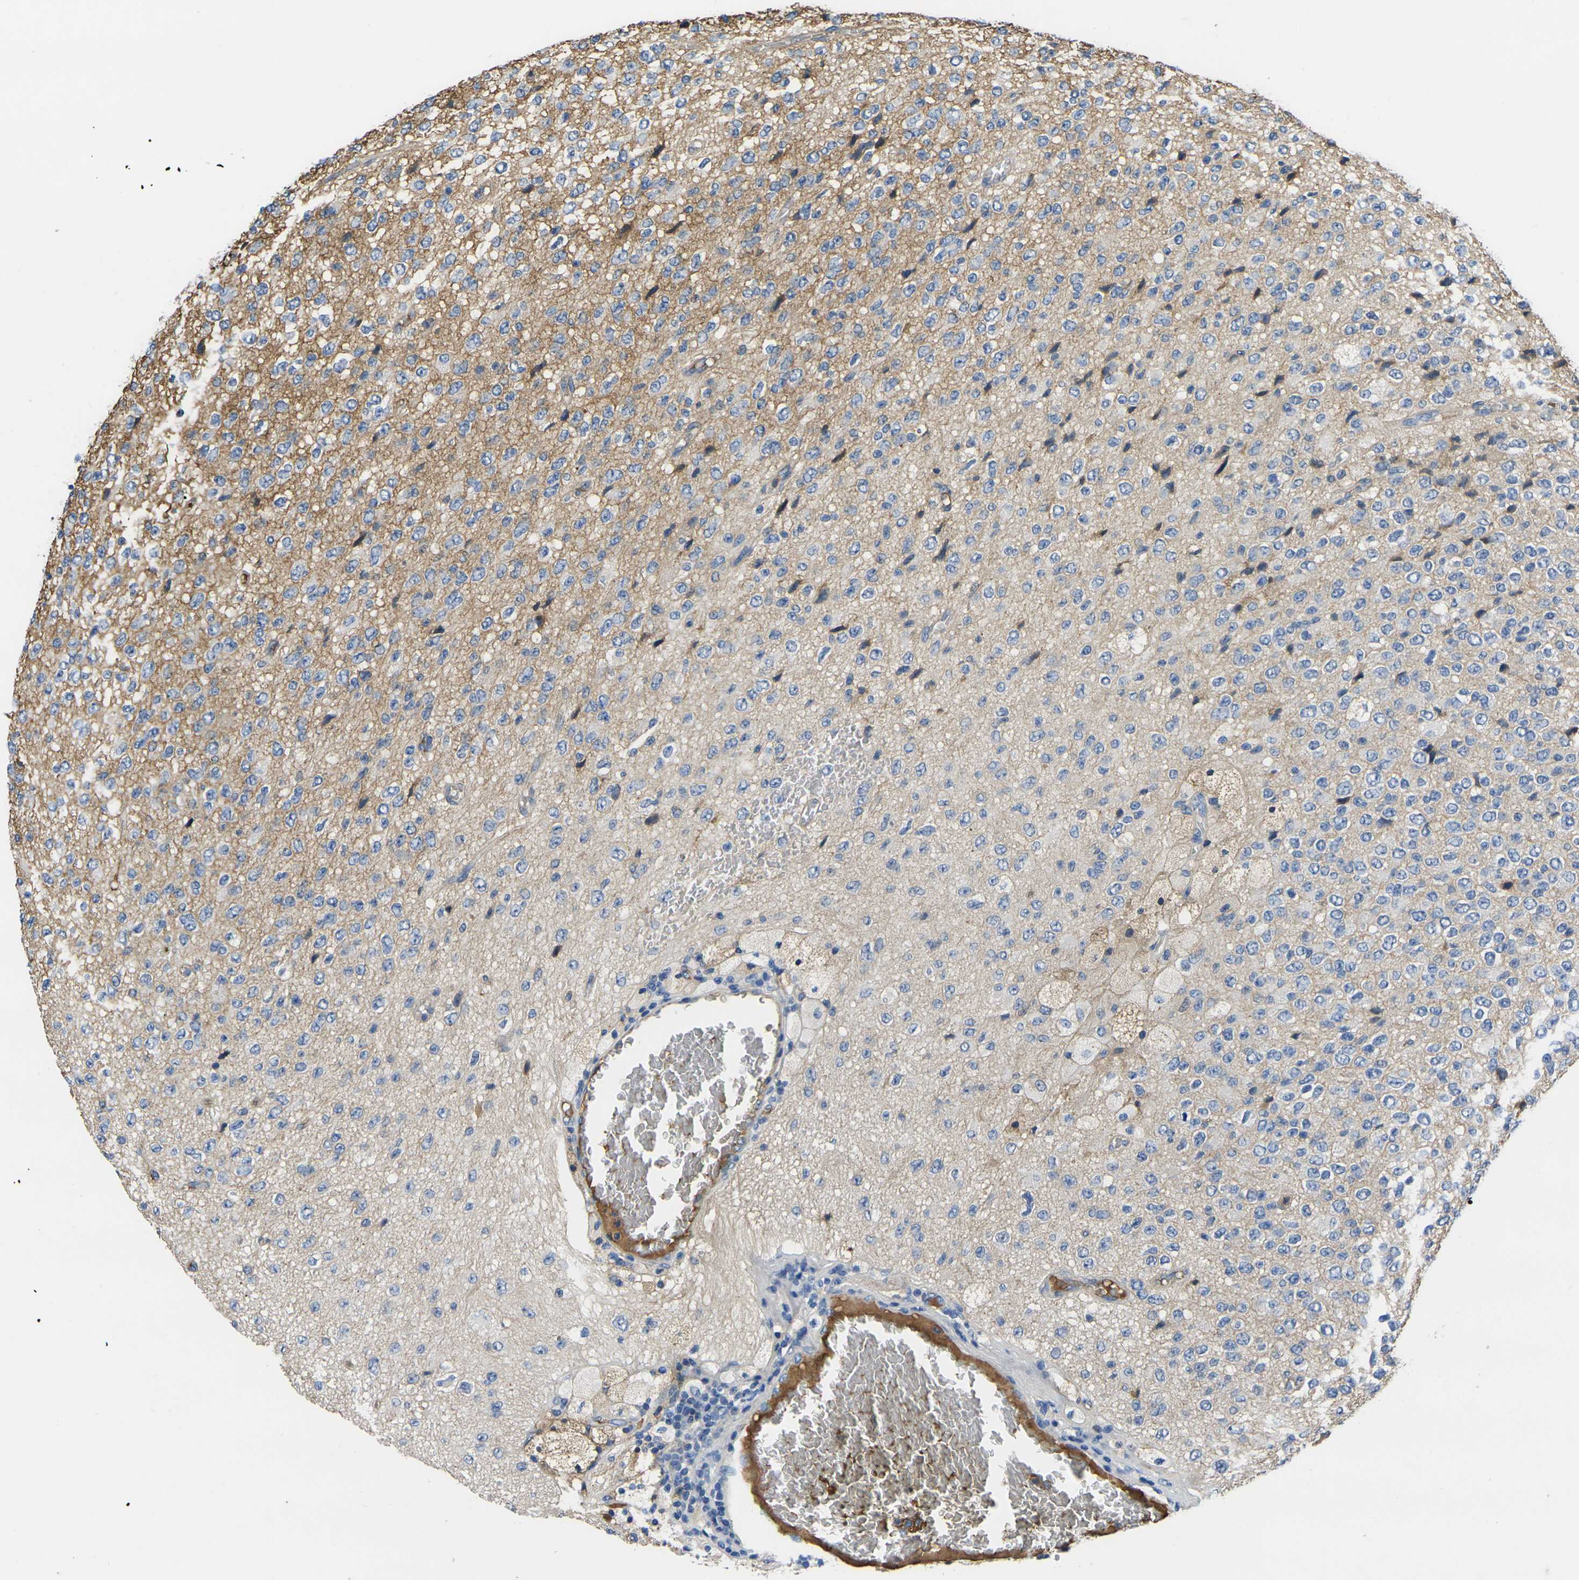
{"staining": {"intensity": "negative", "quantity": "none", "location": "none"}, "tissue": "glioma", "cell_type": "Tumor cells", "image_type": "cancer", "snomed": [{"axis": "morphology", "description": "Glioma, malignant, High grade"}, {"axis": "topography", "description": "pancreas cauda"}], "caption": "Immunohistochemical staining of human malignant glioma (high-grade) exhibits no significant expression in tumor cells. (Stains: DAB IHC with hematoxylin counter stain, Microscopy: brightfield microscopy at high magnification).", "gene": "GREM2", "patient": {"sex": "male", "age": 60}}